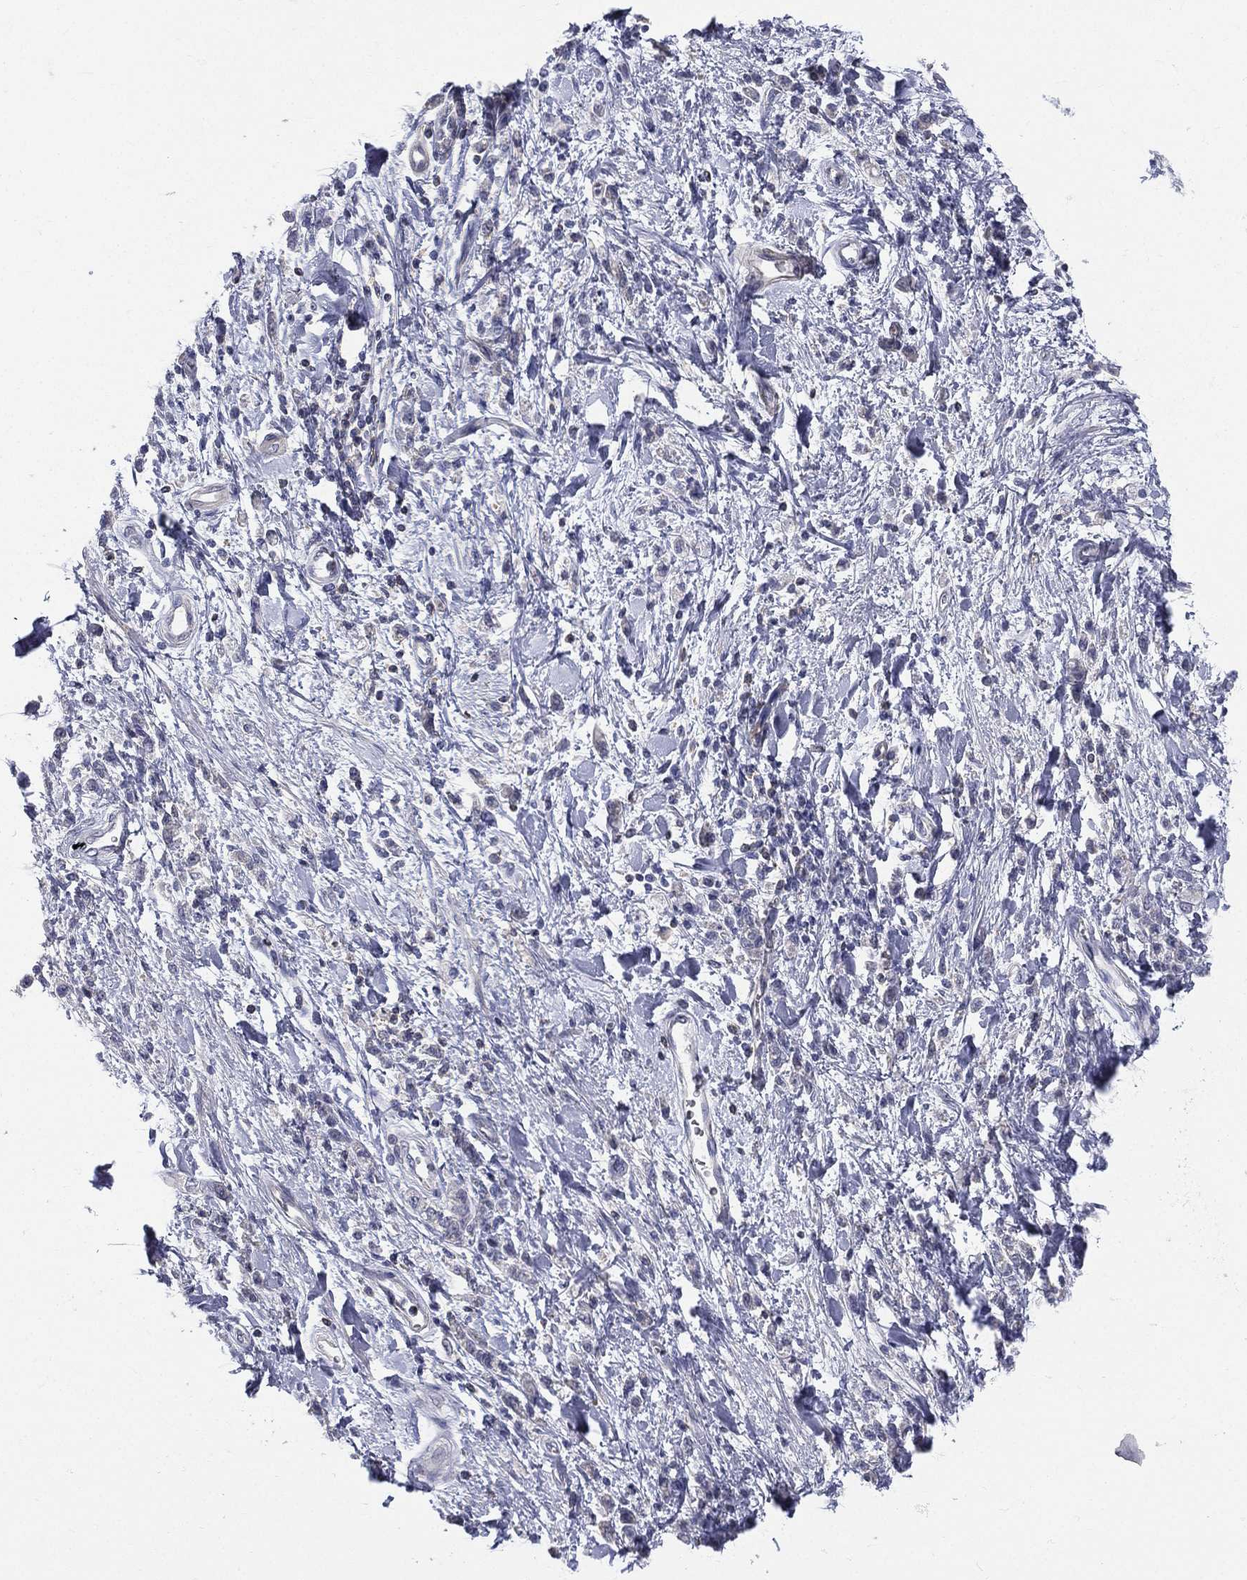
{"staining": {"intensity": "negative", "quantity": "none", "location": "none"}, "tissue": "stomach cancer", "cell_type": "Tumor cells", "image_type": "cancer", "snomed": [{"axis": "morphology", "description": "Adenocarcinoma, NOS"}, {"axis": "topography", "description": "Stomach"}], "caption": "An IHC image of stomach cancer is shown. There is no staining in tumor cells of stomach cancer.", "gene": "ETNPPL", "patient": {"sex": "male", "age": 77}}